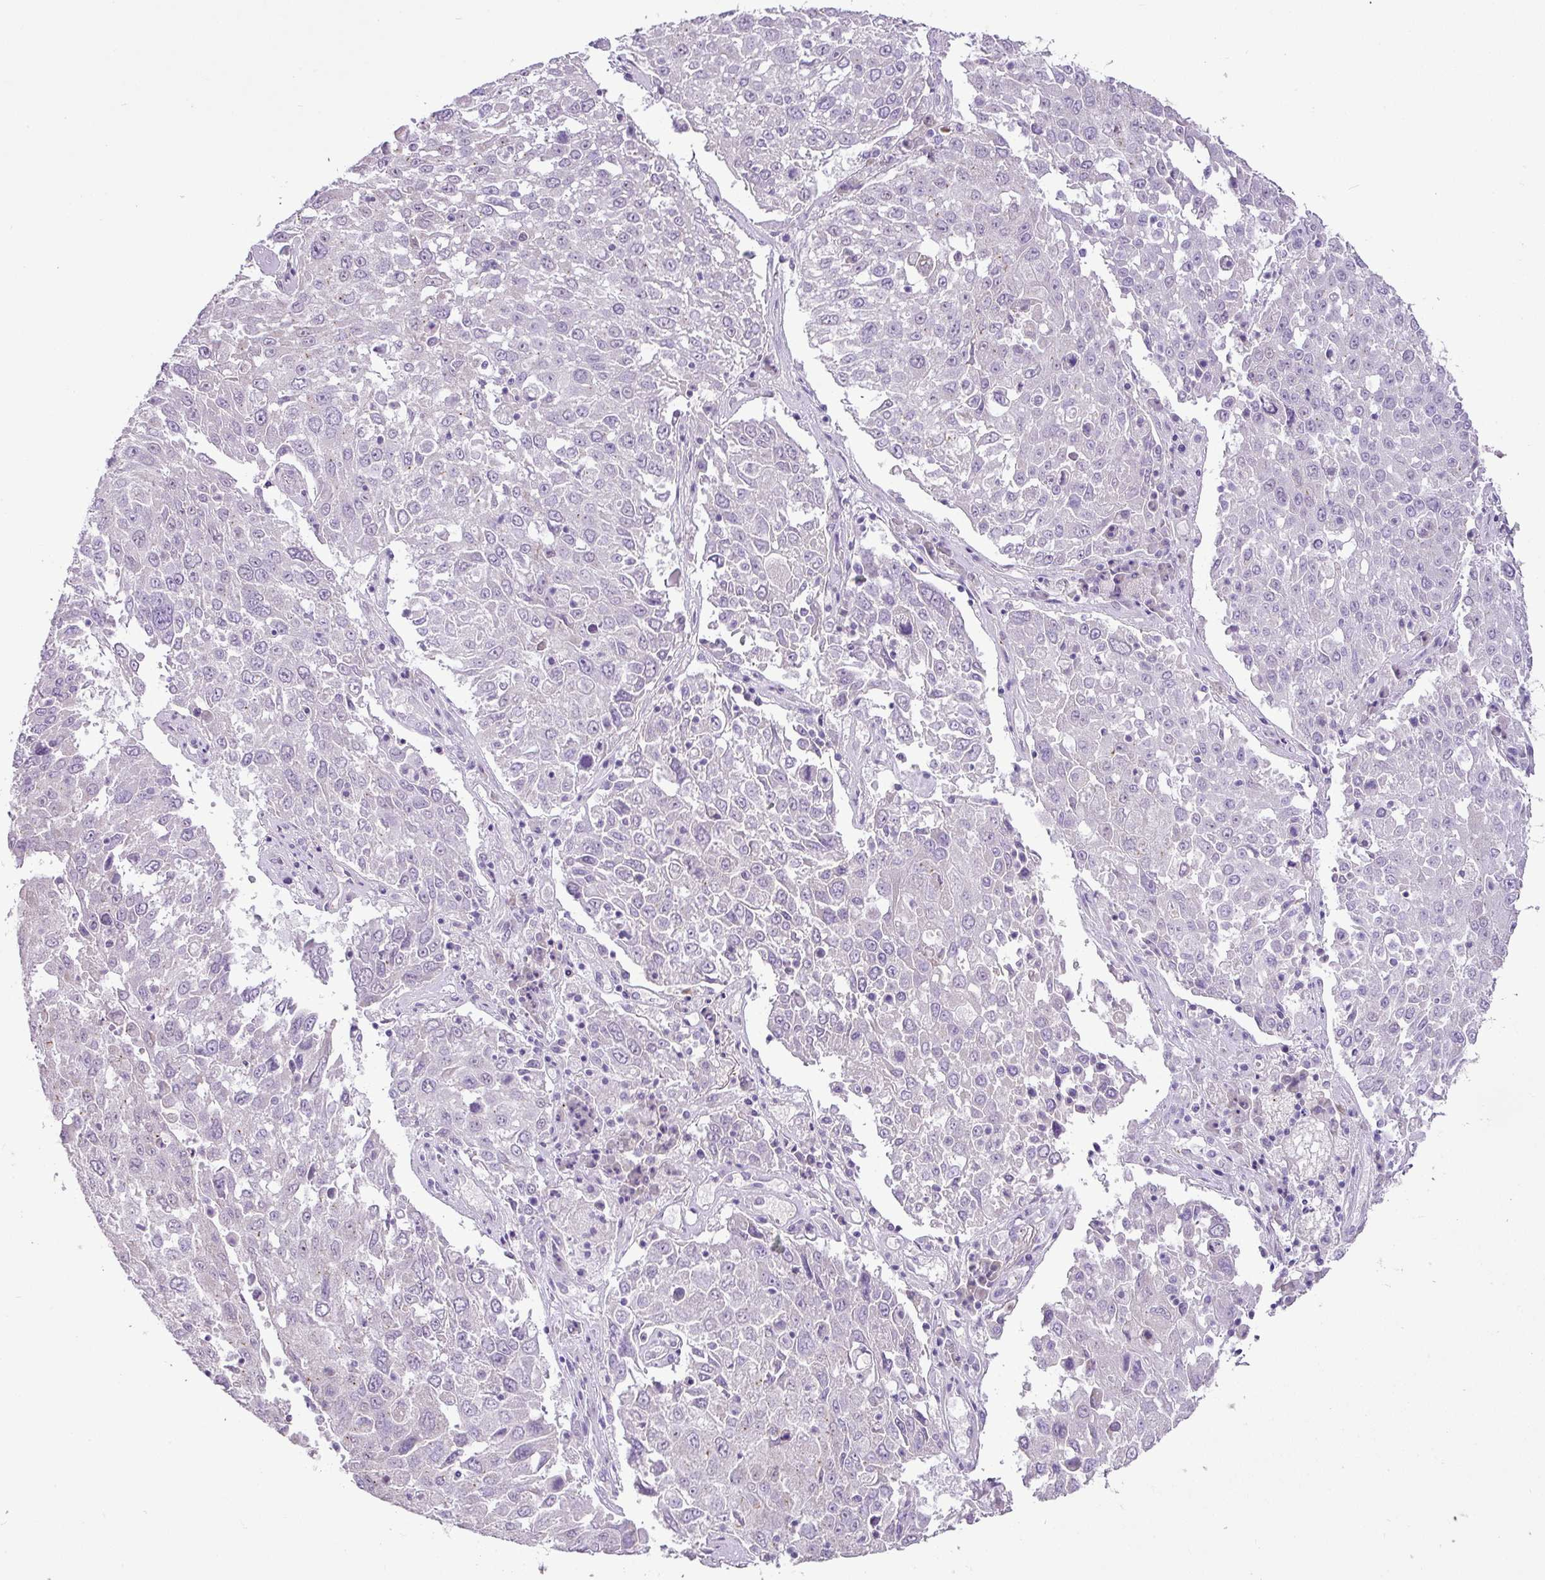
{"staining": {"intensity": "negative", "quantity": "none", "location": "none"}, "tissue": "lung cancer", "cell_type": "Tumor cells", "image_type": "cancer", "snomed": [{"axis": "morphology", "description": "Squamous cell carcinoma, NOS"}, {"axis": "topography", "description": "Lung"}], "caption": "Immunohistochemistry photomicrograph of human lung cancer (squamous cell carcinoma) stained for a protein (brown), which shows no expression in tumor cells.", "gene": "DIP2A", "patient": {"sex": "male", "age": 65}}